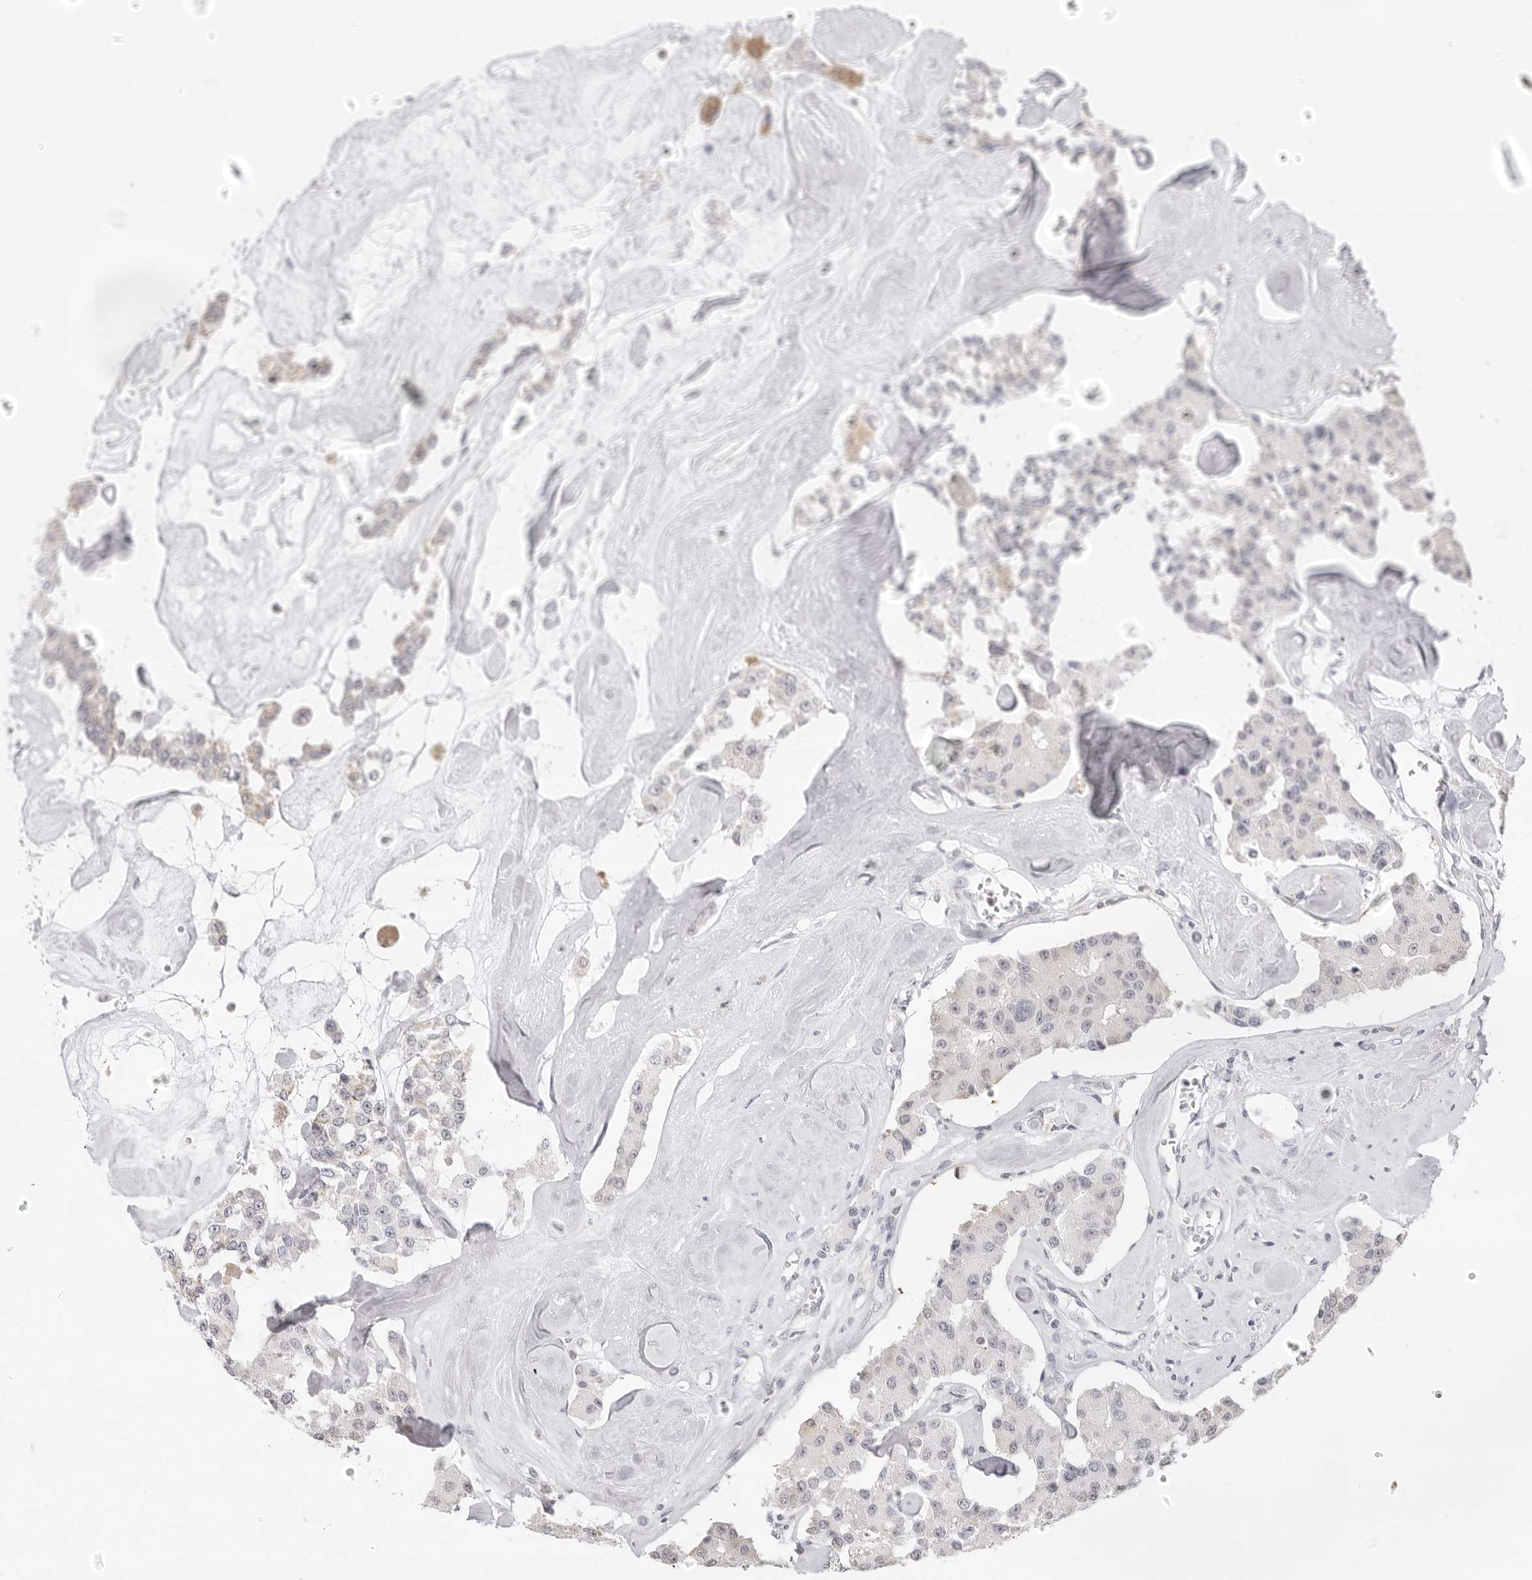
{"staining": {"intensity": "negative", "quantity": "none", "location": "none"}, "tissue": "carcinoid", "cell_type": "Tumor cells", "image_type": "cancer", "snomed": [{"axis": "morphology", "description": "Carcinoid, malignant, NOS"}, {"axis": "topography", "description": "Pancreas"}], "caption": "The histopathology image demonstrates no staining of tumor cells in malignant carcinoid.", "gene": "FDPS", "patient": {"sex": "male", "age": 41}}